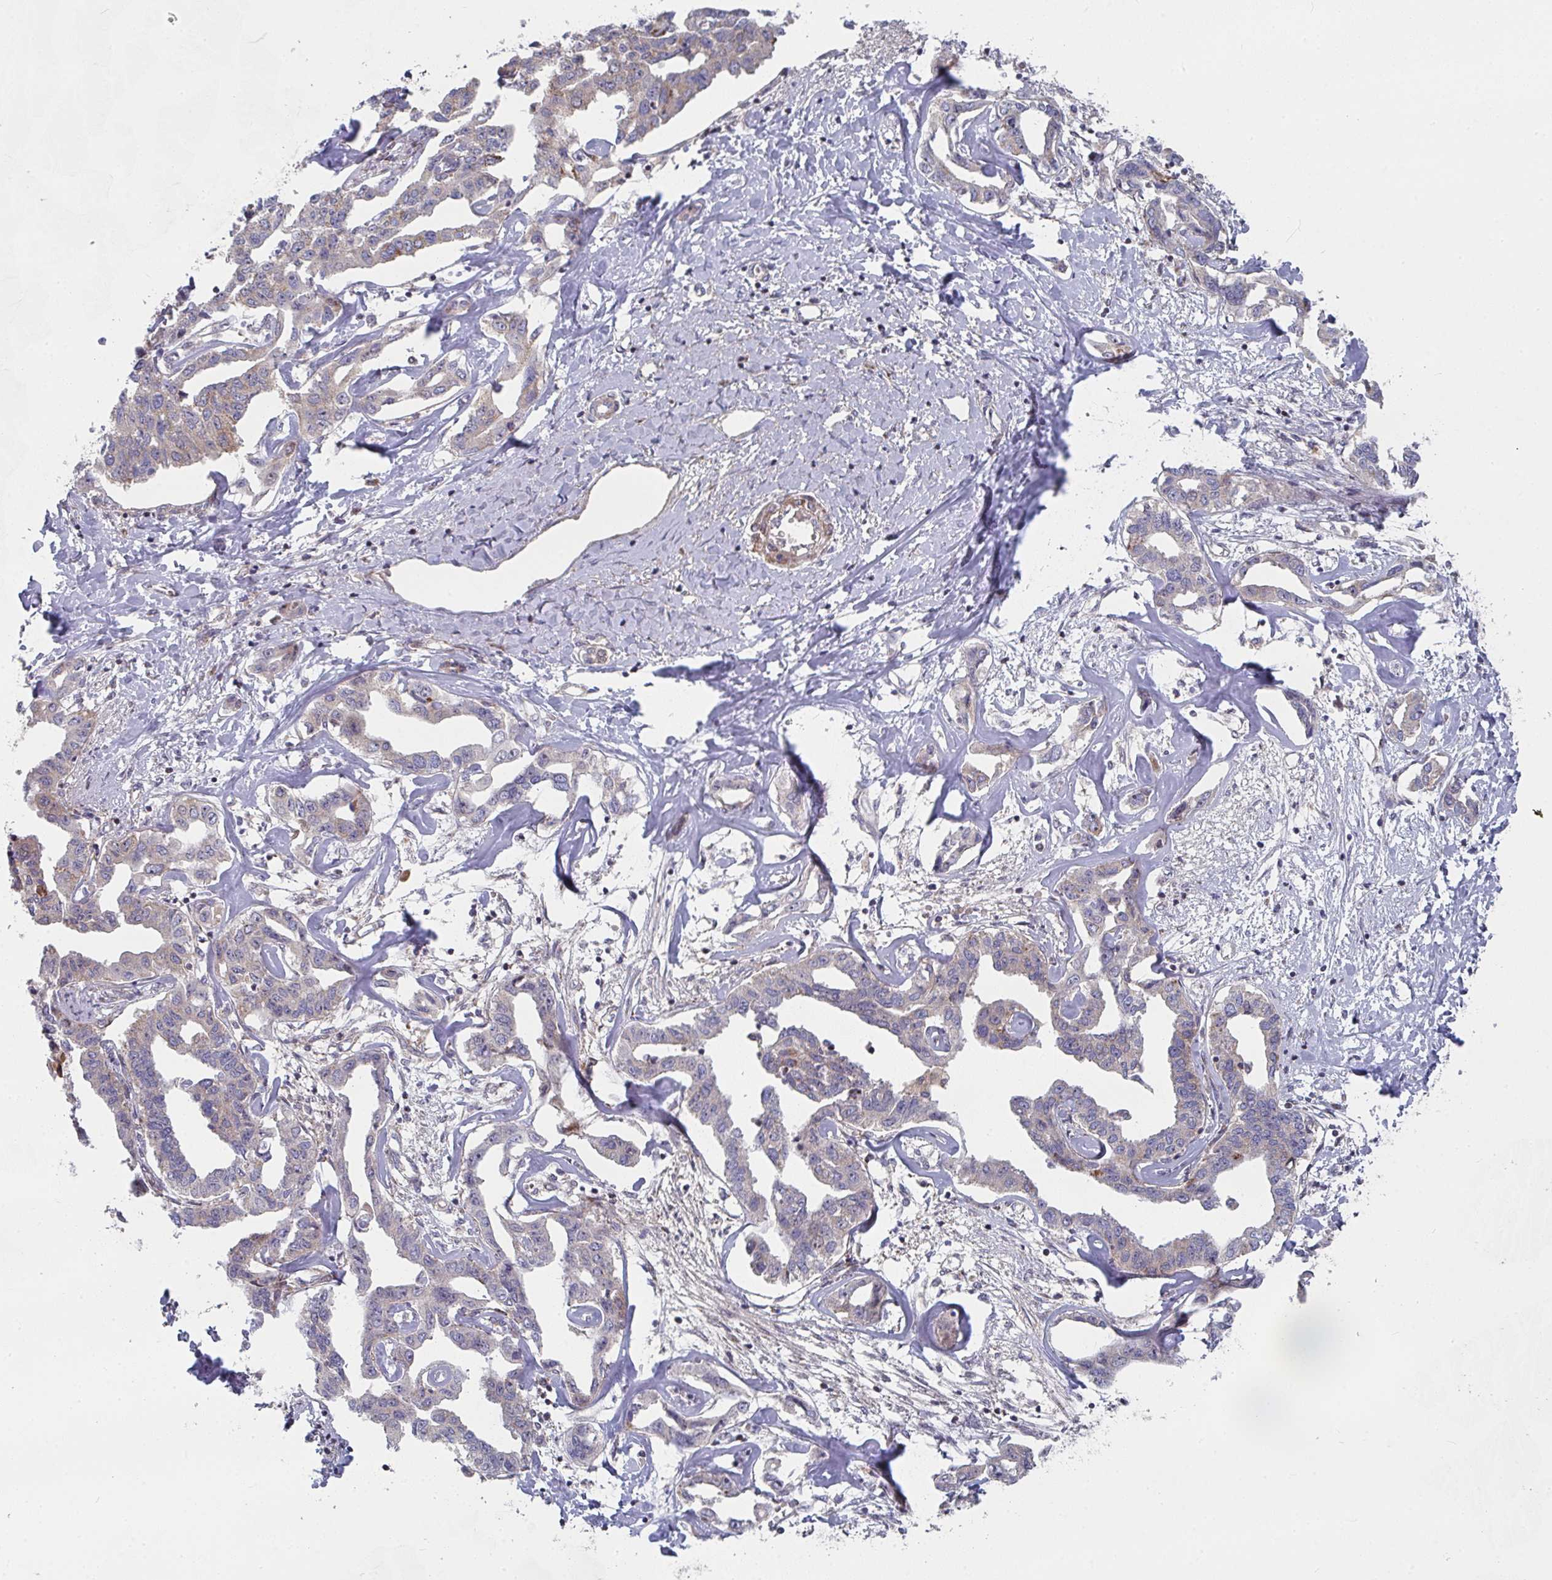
{"staining": {"intensity": "weak", "quantity": "25%-75%", "location": "cytoplasmic/membranous"}, "tissue": "liver cancer", "cell_type": "Tumor cells", "image_type": "cancer", "snomed": [{"axis": "morphology", "description": "Cholangiocarcinoma"}, {"axis": "topography", "description": "Liver"}], "caption": "Weak cytoplasmic/membranous positivity for a protein is seen in approximately 25%-75% of tumor cells of liver cancer (cholangiocarcinoma) using immunohistochemistry.", "gene": "RHEBL1", "patient": {"sex": "male", "age": 59}}